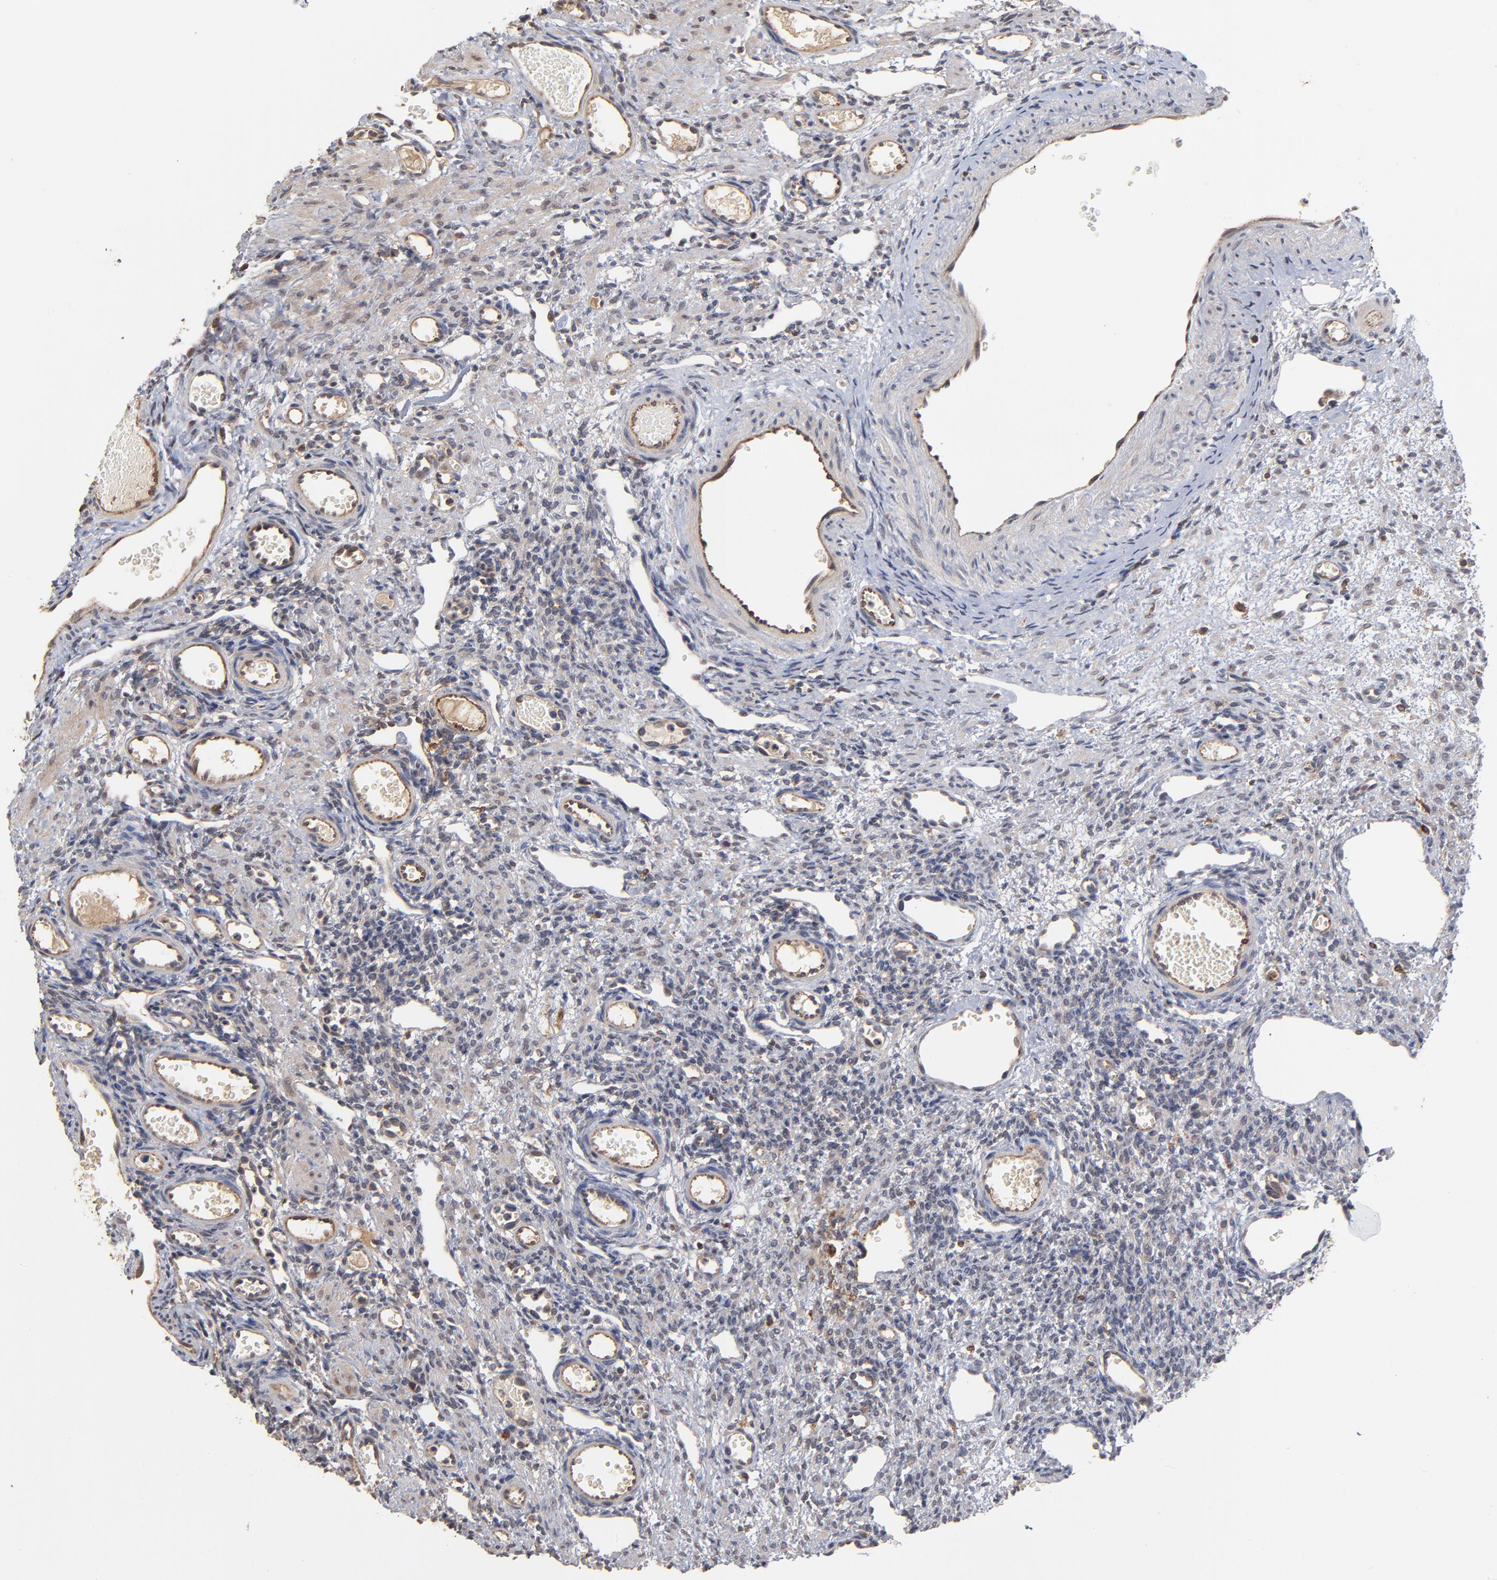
{"staining": {"intensity": "moderate", "quantity": ">75%", "location": "cytoplasmic/membranous"}, "tissue": "ovary", "cell_type": "Follicle cells", "image_type": "normal", "snomed": [{"axis": "morphology", "description": "Normal tissue, NOS"}, {"axis": "topography", "description": "Ovary"}], "caption": "Immunohistochemical staining of normal ovary exhibits >75% levels of moderate cytoplasmic/membranous protein positivity in about >75% of follicle cells. The staining is performed using DAB brown chromogen to label protein expression. The nuclei are counter-stained blue using hematoxylin.", "gene": "ASB8", "patient": {"sex": "female", "age": 33}}